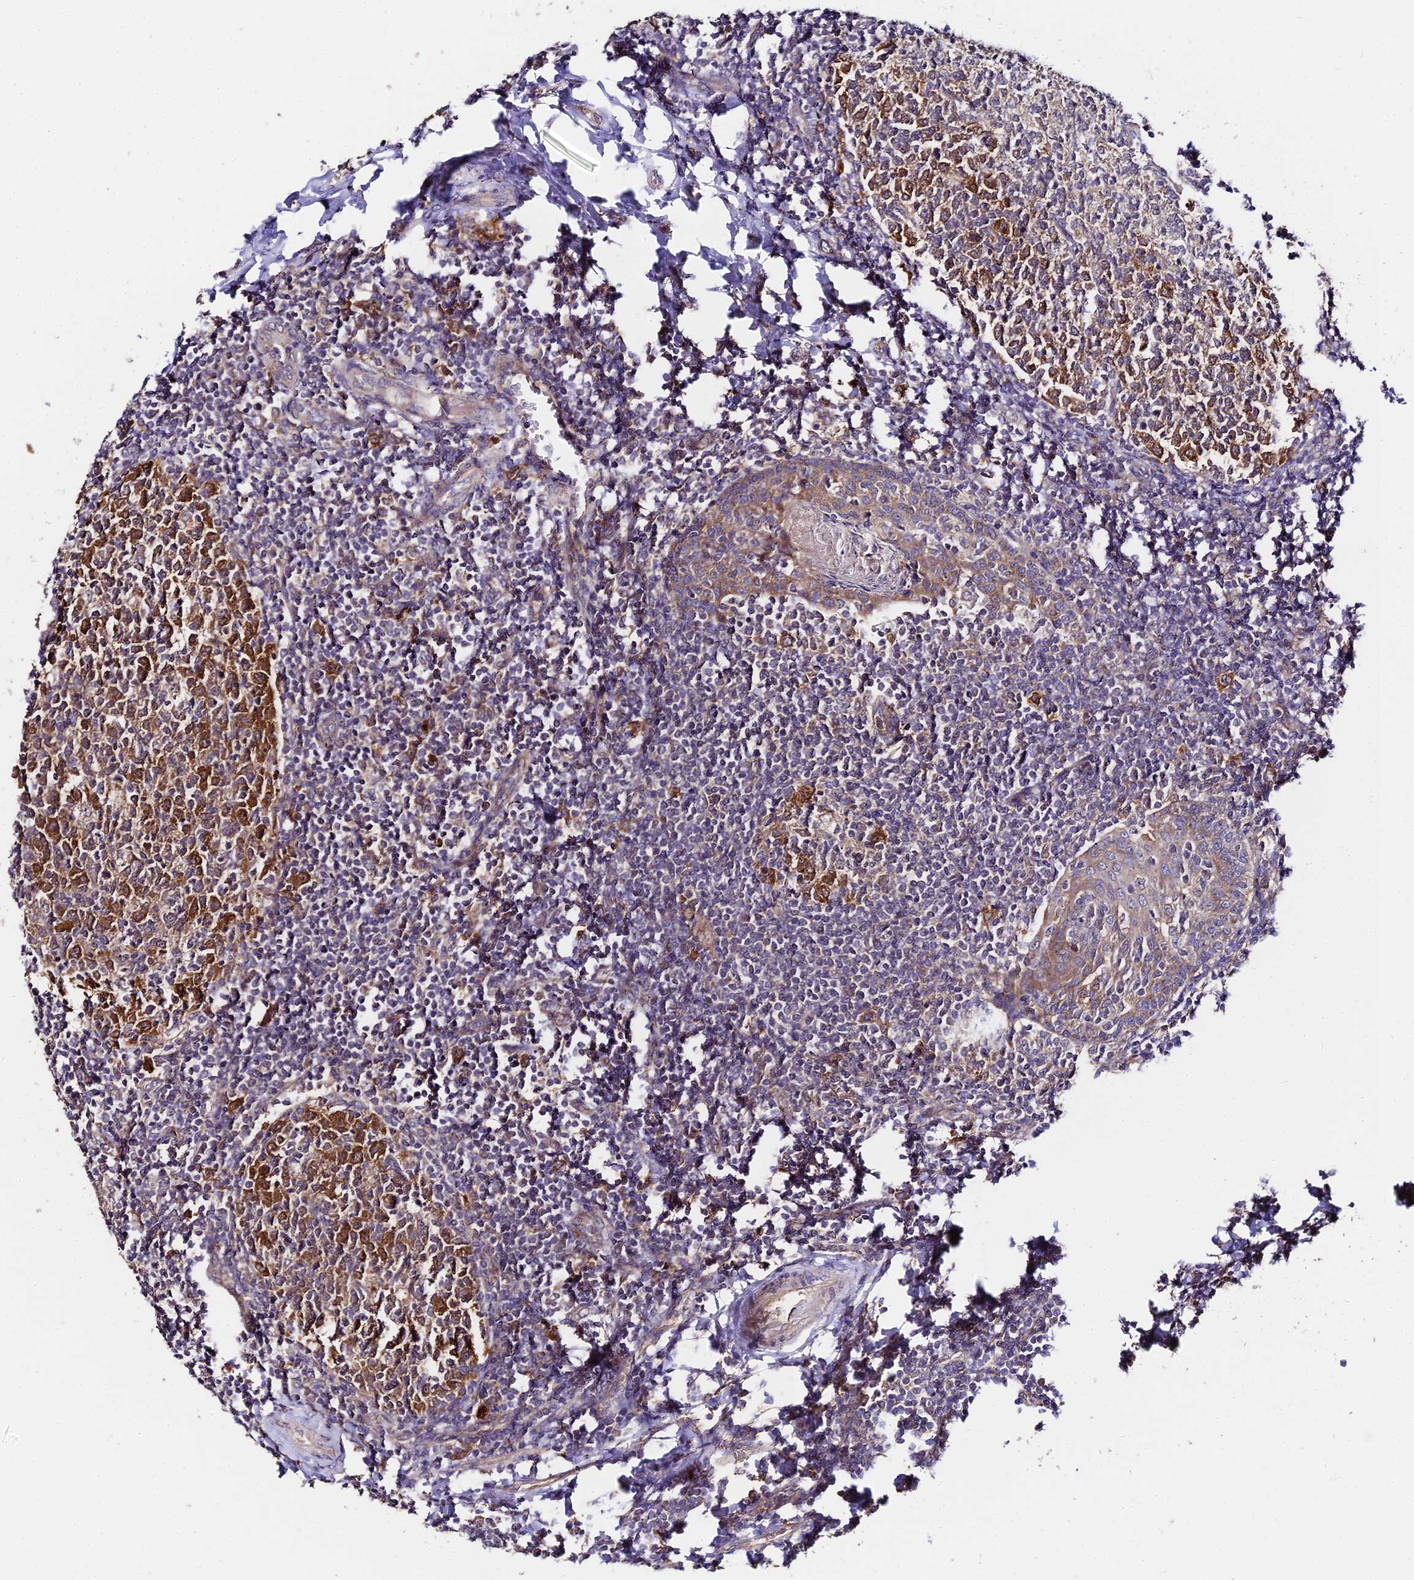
{"staining": {"intensity": "moderate", "quantity": "25%-75%", "location": "cytoplasmic/membranous"}, "tissue": "tonsil", "cell_type": "Germinal center cells", "image_type": "normal", "snomed": [{"axis": "morphology", "description": "Normal tissue, NOS"}, {"axis": "topography", "description": "Tonsil"}], "caption": "IHC micrograph of unremarkable tonsil: tonsil stained using immunohistochemistry (IHC) reveals medium levels of moderate protein expression localized specifically in the cytoplasmic/membranous of germinal center cells, appearing as a cytoplasmic/membranous brown color.", "gene": "C3orf20", "patient": {"sex": "female", "age": 19}}